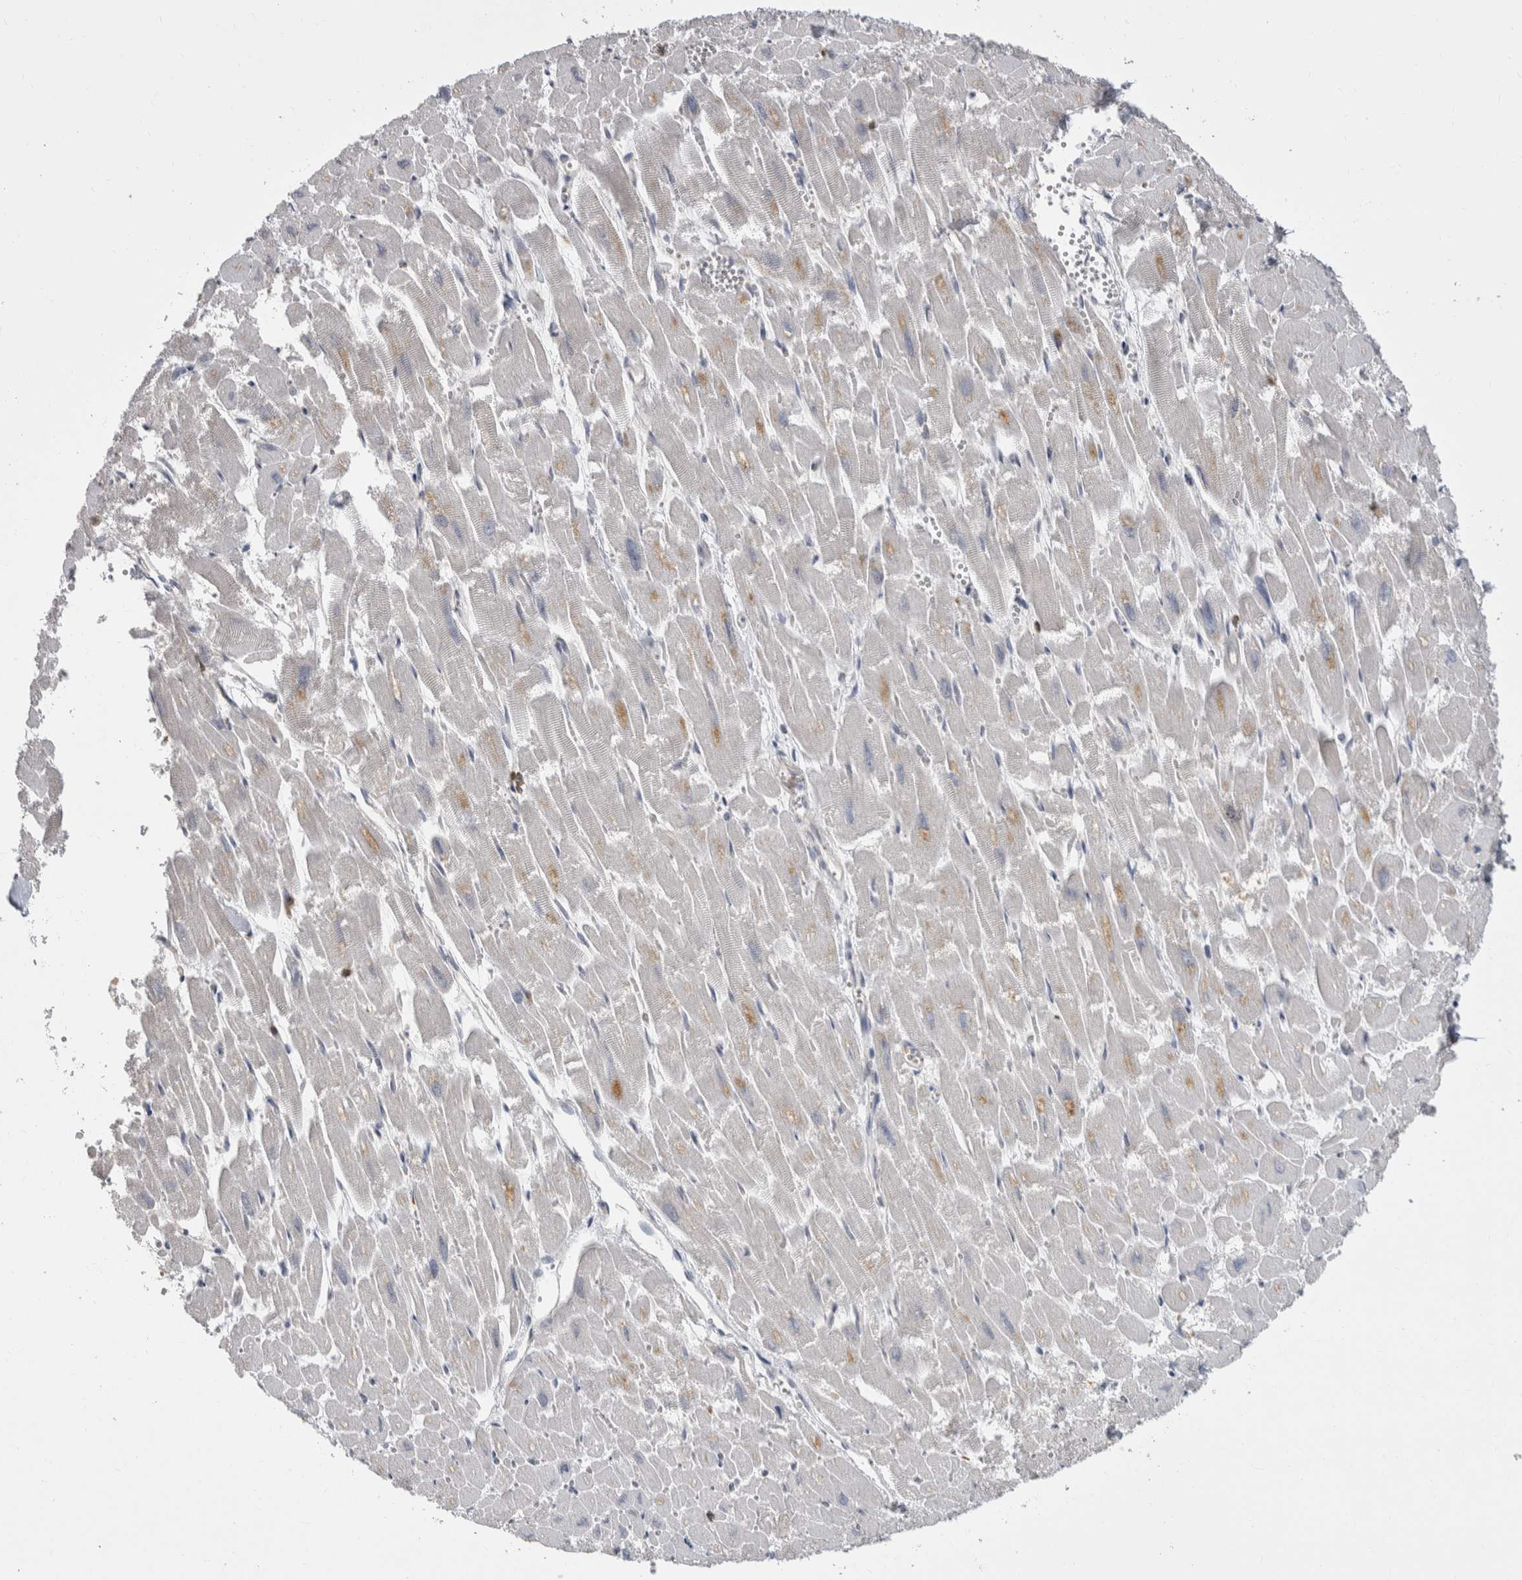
{"staining": {"intensity": "moderate", "quantity": "<25%", "location": "cytoplasmic/membranous"}, "tissue": "heart muscle", "cell_type": "Cardiomyocytes", "image_type": "normal", "snomed": [{"axis": "morphology", "description": "Normal tissue, NOS"}, {"axis": "topography", "description": "Heart"}], "caption": "Immunohistochemical staining of normal heart muscle displays <25% levels of moderate cytoplasmic/membranous protein expression in about <25% of cardiomyocytes.", "gene": "CEP295NL", "patient": {"sex": "male", "age": 54}}